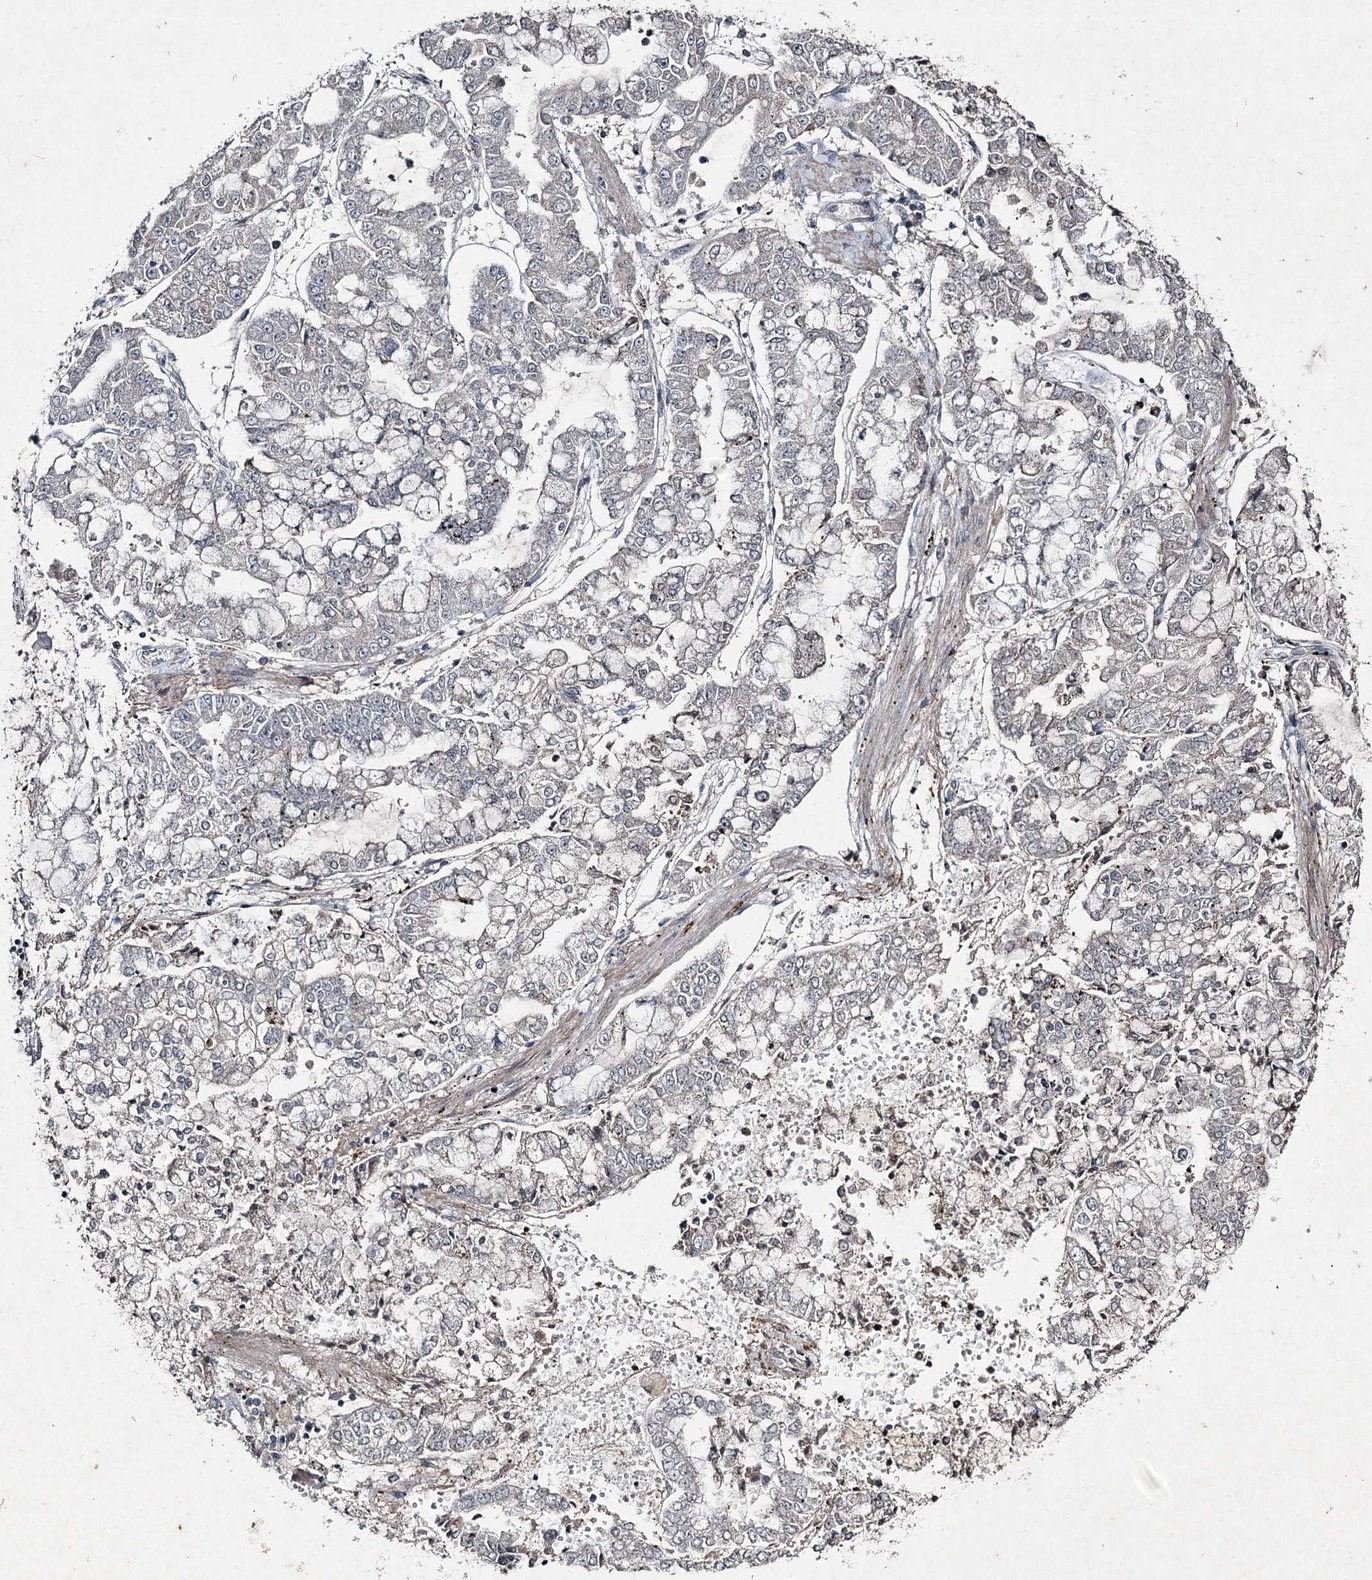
{"staining": {"intensity": "negative", "quantity": "none", "location": "none"}, "tissue": "stomach cancer", "cell_type": "Tumor cells", "image_type": "cancer", "snomed": [{"axis": "morphology", "description": "Adenocarcinoma, NOS"}, {"axis": "topography", "description": "Stomach"}], "caption": "Tumor cells are negative for brown protein staining in adenocarcinoma (stomach).", "gene": "PGLYRP2", "patient": {"sex": "male", "age": 76}}